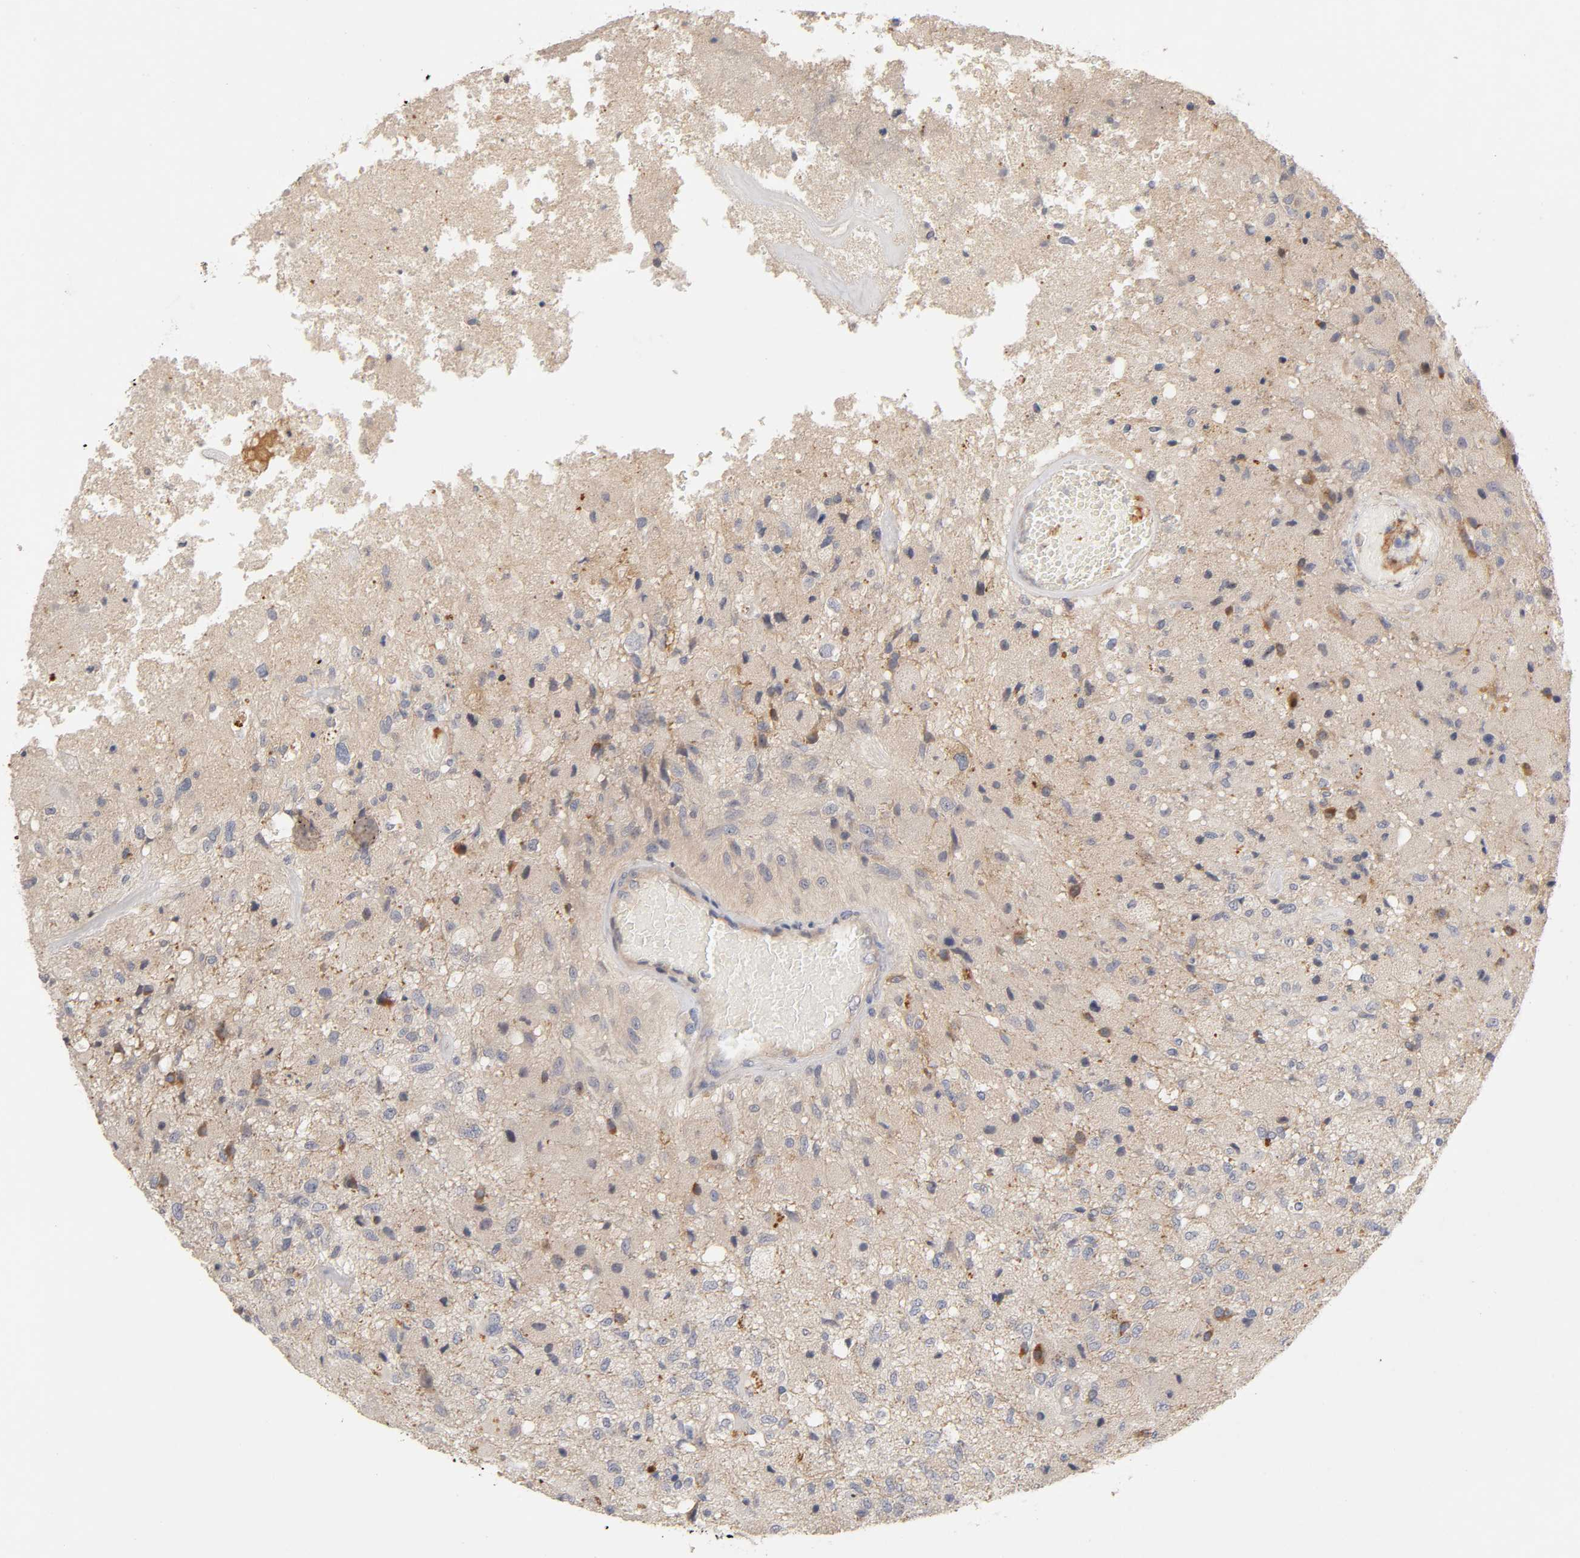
{"staining": {"intensity": "weak", "quantity": "25%-75%", "location": "cytoplasmic/membranous"}, "tissue": "glioma", "cell_type": "Tumor cells", "image_type": "cancer", "snomed": [{"axis": "morphology", "description": "Normal tissue, NOS"}, {"axis": "morphology", "description": "Glioma, malignant, High grade"}, {"axis": "topography", "description": "Cerebral cortex"}], "caption": "Immunohistochemistry (IHC) photomicrograph of human high-grade glioma (malignant) stained for a protein (brown), which shows low levels of weak cytoplasmic/membranous positivity in approximately 25%-75% of tumor cells.", "gene": "PDZD11", "patient": {"sex": "male", "age": 77}}